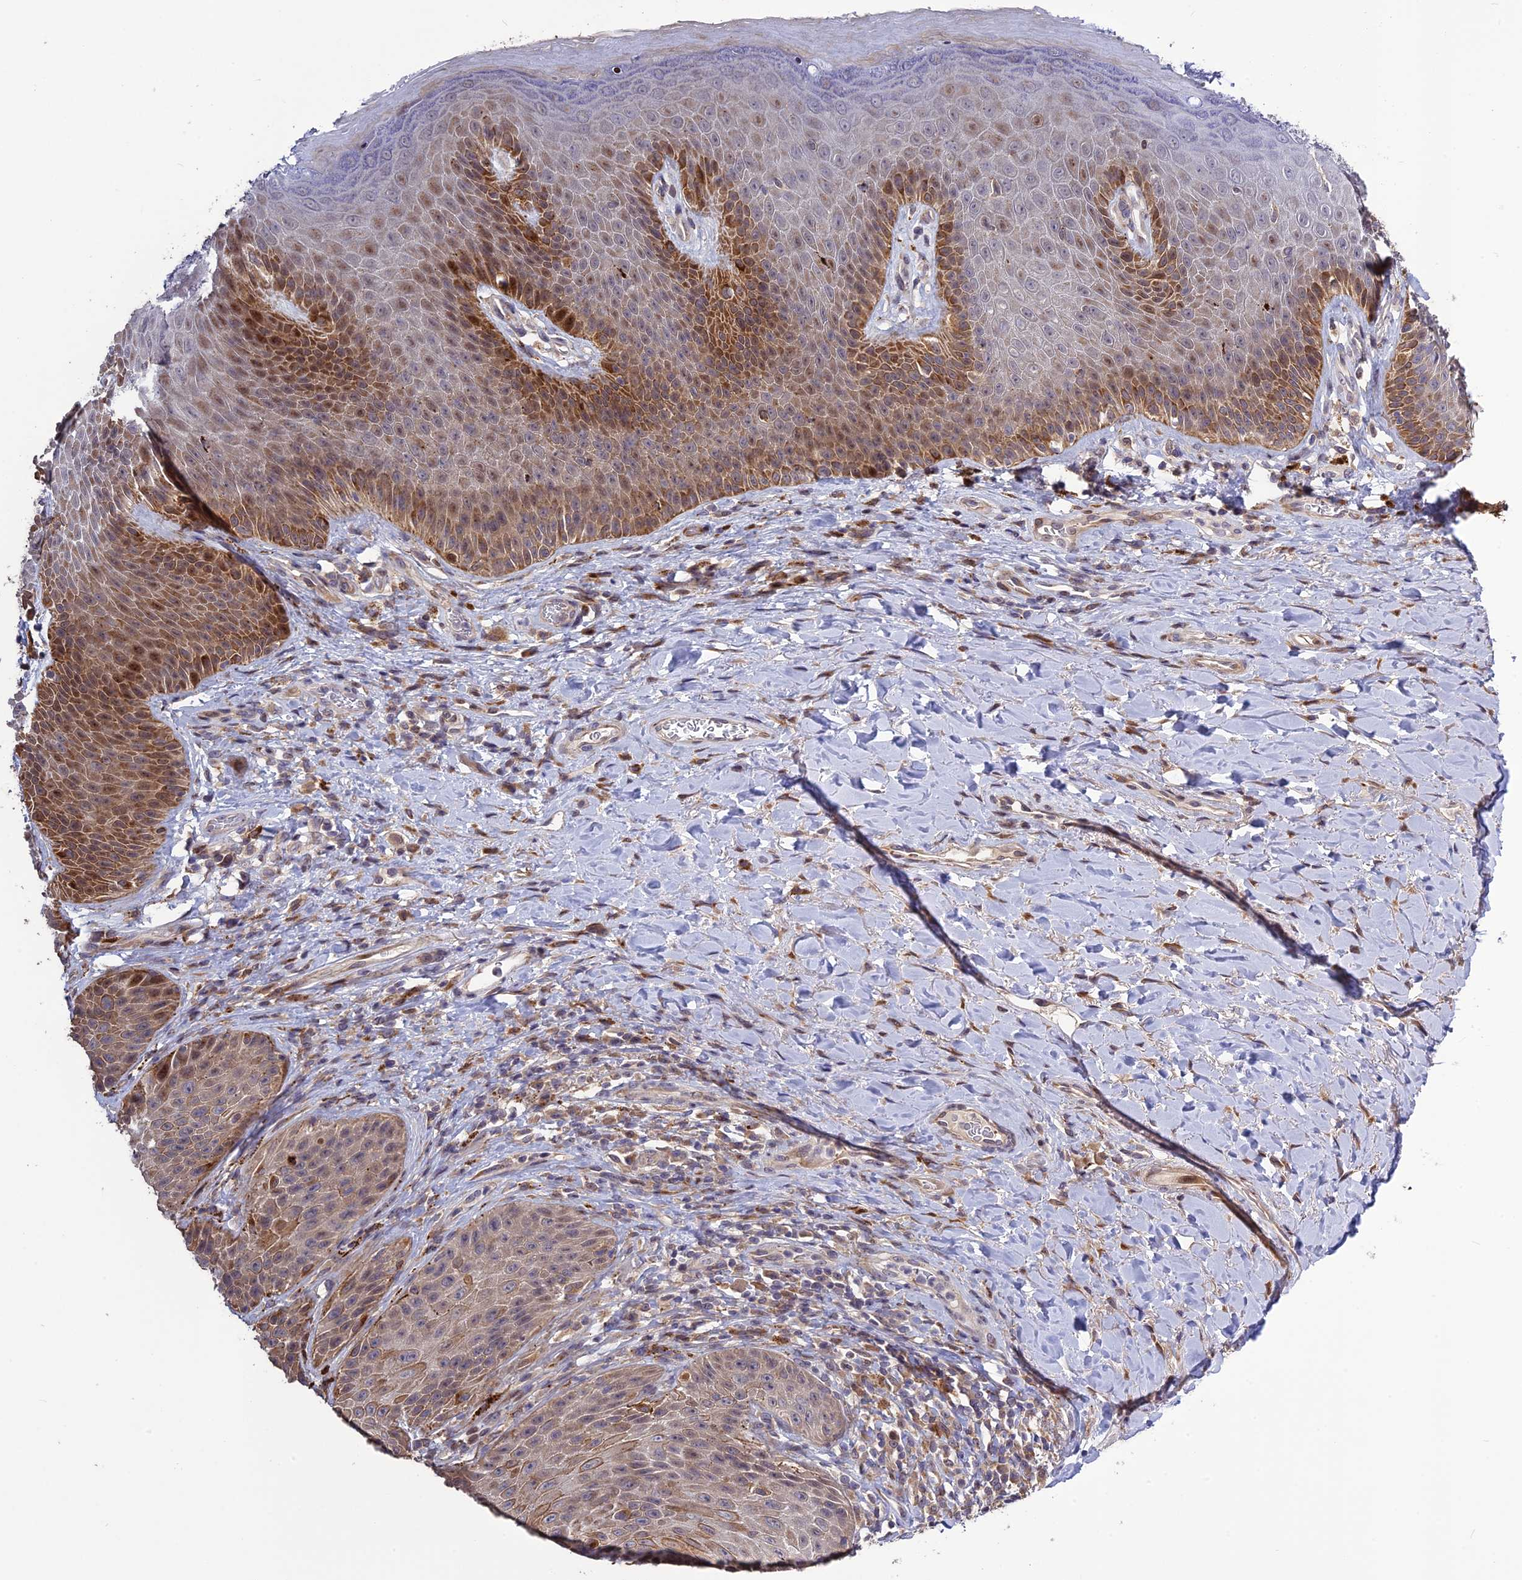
{"staining": {"intensity": "strong", "quantity": "<25%", "location": "cytoplasmic/membranous,nuclear"}, "tissue": "skin", "cell_type": "Epidermal cells", "image_type": "normal", "snomed": [{"axis": "morphology", "description": "Normal tissue, NOS"}, {"axis": "topography", "description": "Anal"}], "caption": "IHC of unremarkable human skin displays medium levels of strong cytoplasmic/membranous,nuclear expression in about <25% of epidermal cells.", "gene": "SPG21", "patient": {"sex": "female", "age": 89}}